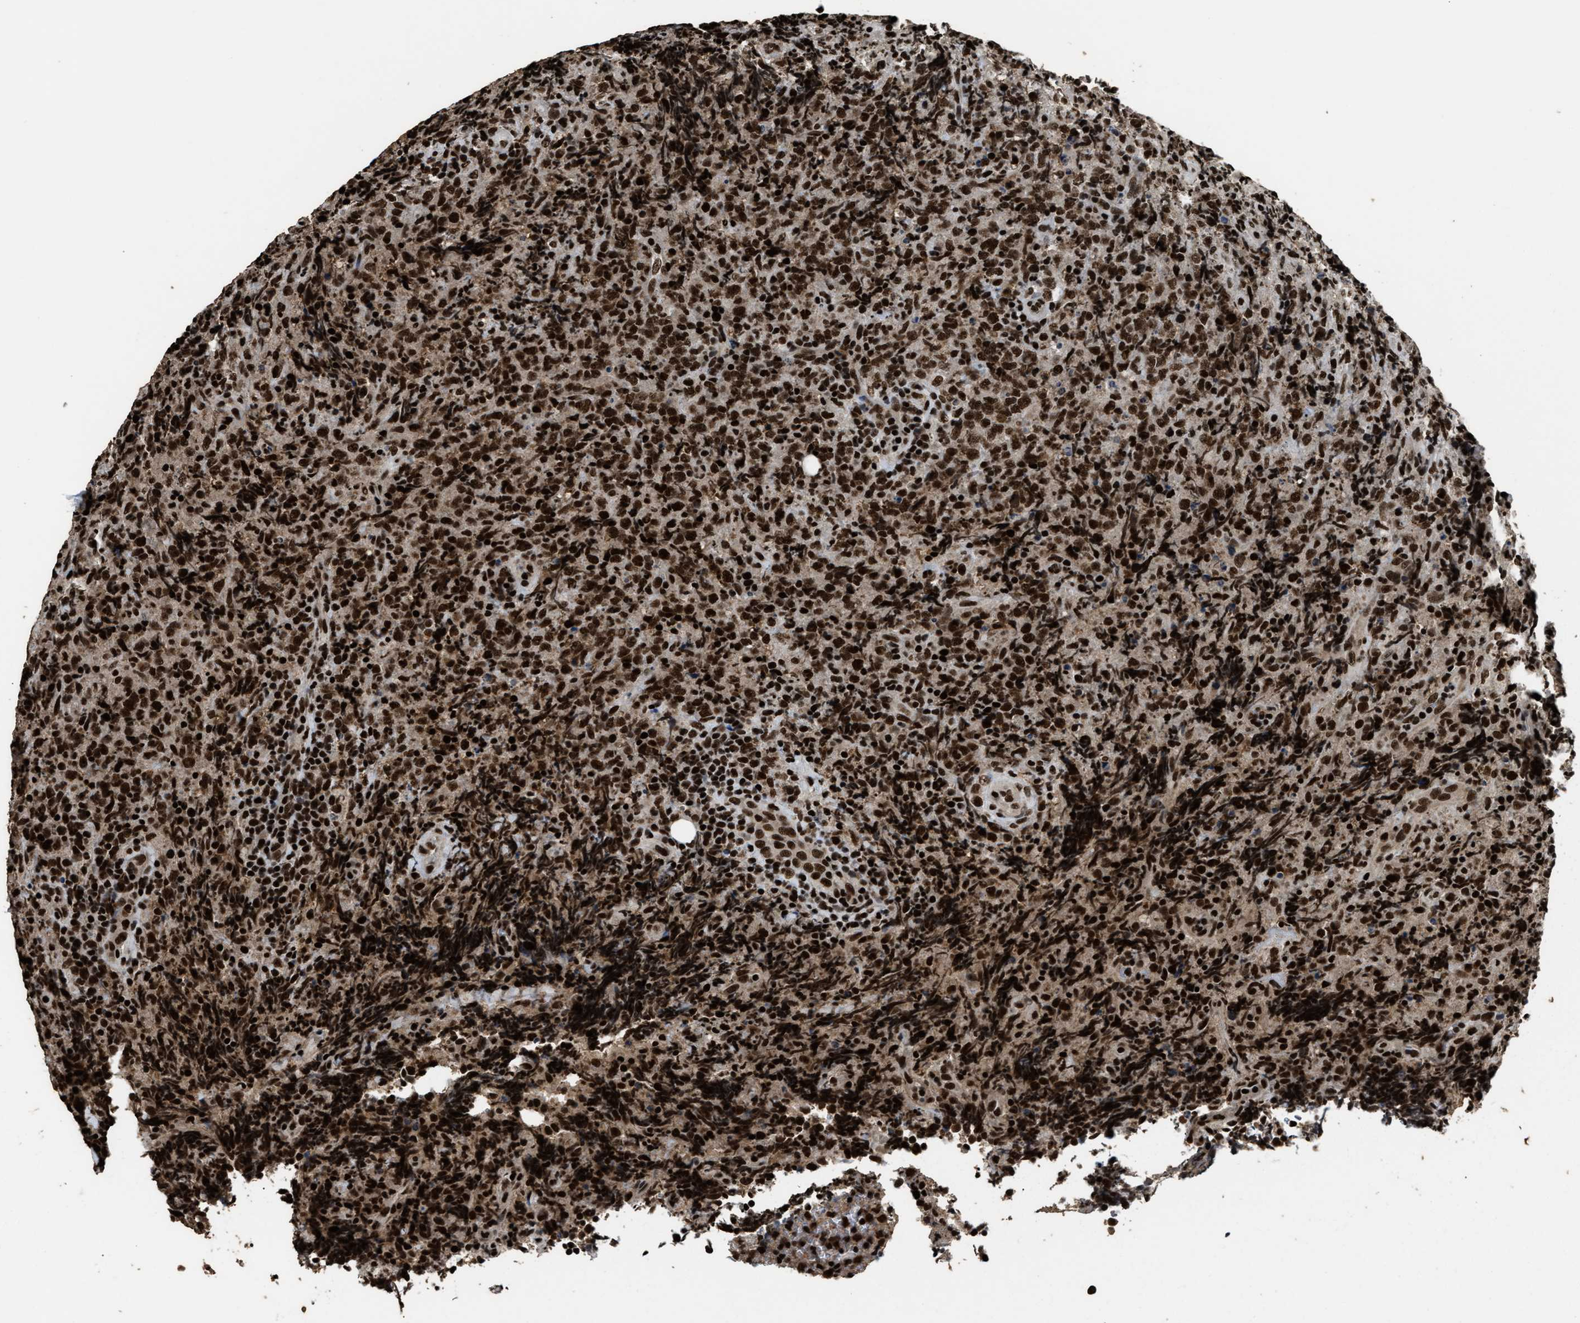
{"staining": {"intensity": "strong", "quantity": ">75%", "location": "nuclear"}, "tissue": "lymphoma", "cell_type": "Tumor cells", "image_type": "cancer", "snomed": [{"axis": "morphology", "description": "Malignant lymphoma, non-Hodgkin's type, High grade"}, {"axis": "topography", "description": "Tonsil"}], "caption": "A brown stain highlights strong nuclear positivity of a protein in lymphoma tumor cells.", "gene": "RAD21", "patient": {"sex": "female", "age": 36}}